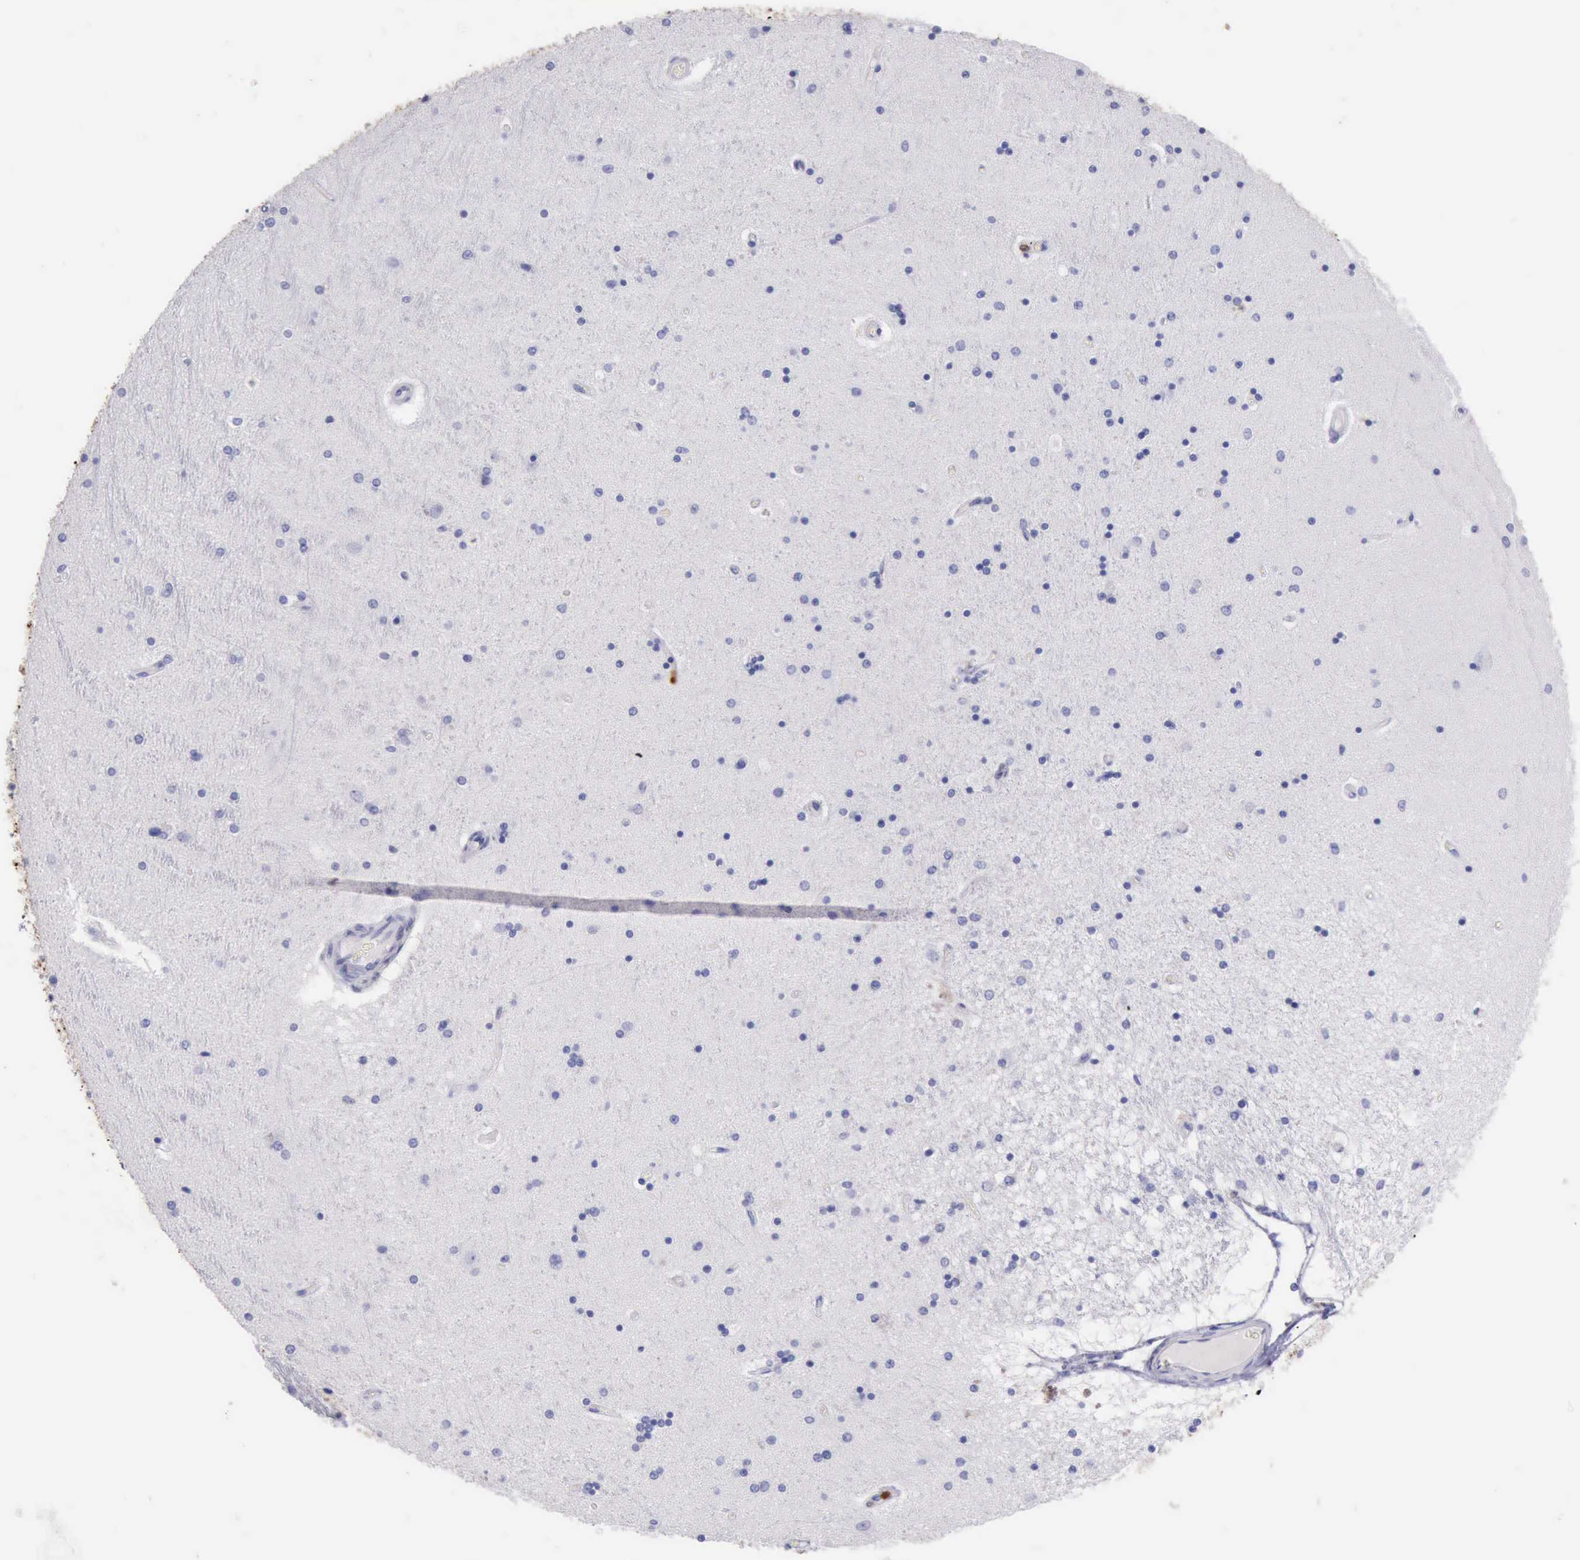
{"staining": {"intensity": "negative", "quantity": "none", "location": "none"}, "tissue": "hippocampus", "cell_type": "Glial cells", "image_type": "normal", "snomed": [{"axis": "morphology", "description": "Normal tissue, NOS"}, {"axis": "topography", "description": "Hippocampus"}], "caption": "Immunohistochemistry image of normal hippocampus: hippocampus stained with DAB displays no significant protein expression in glial cells. (DAB (3,3'-diaminobenzidine) immunohistochemistry, high magnification).", "gene": "CSTA", "patient": {"sex": "female", "age": 54}}